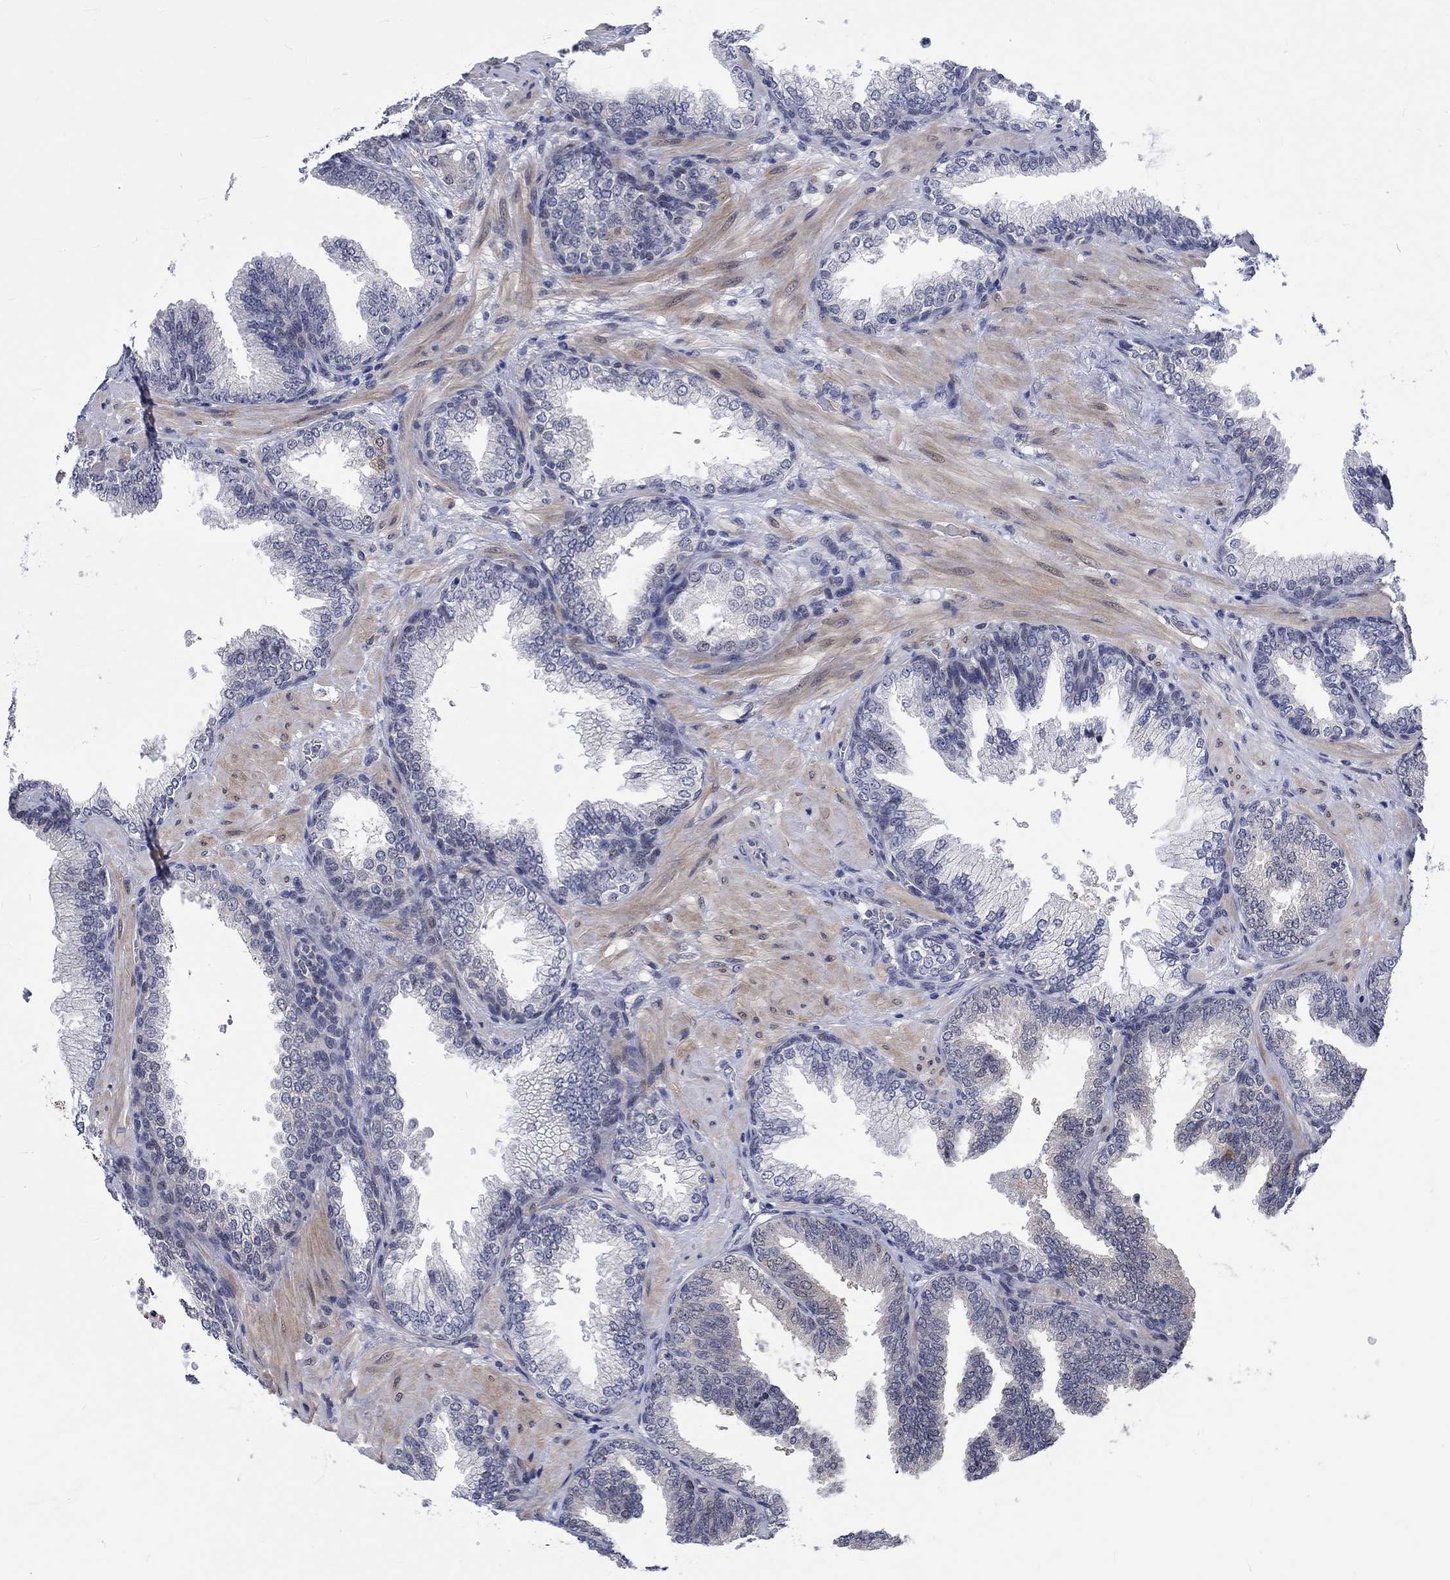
{"staining": {"intensity": "negative", "quantity": "none", "location": "none"}, "tissue": "prostate cancer", "cell_type": "Tumor cells", "image_type": "cancer", "snomed": [{"axis": "morphology", "description": "Adenocarcinoma, Low grade"}, {"axis": "topography", "description": "Prostate"}], "caption": "Prostate cancer (adenocarcinoma (low-grade)) was stained to show a protein in brown. There is no significant expression in tumor cells.", "gene": "E2F8", "patient": {"sex": "male", "age": 68}}